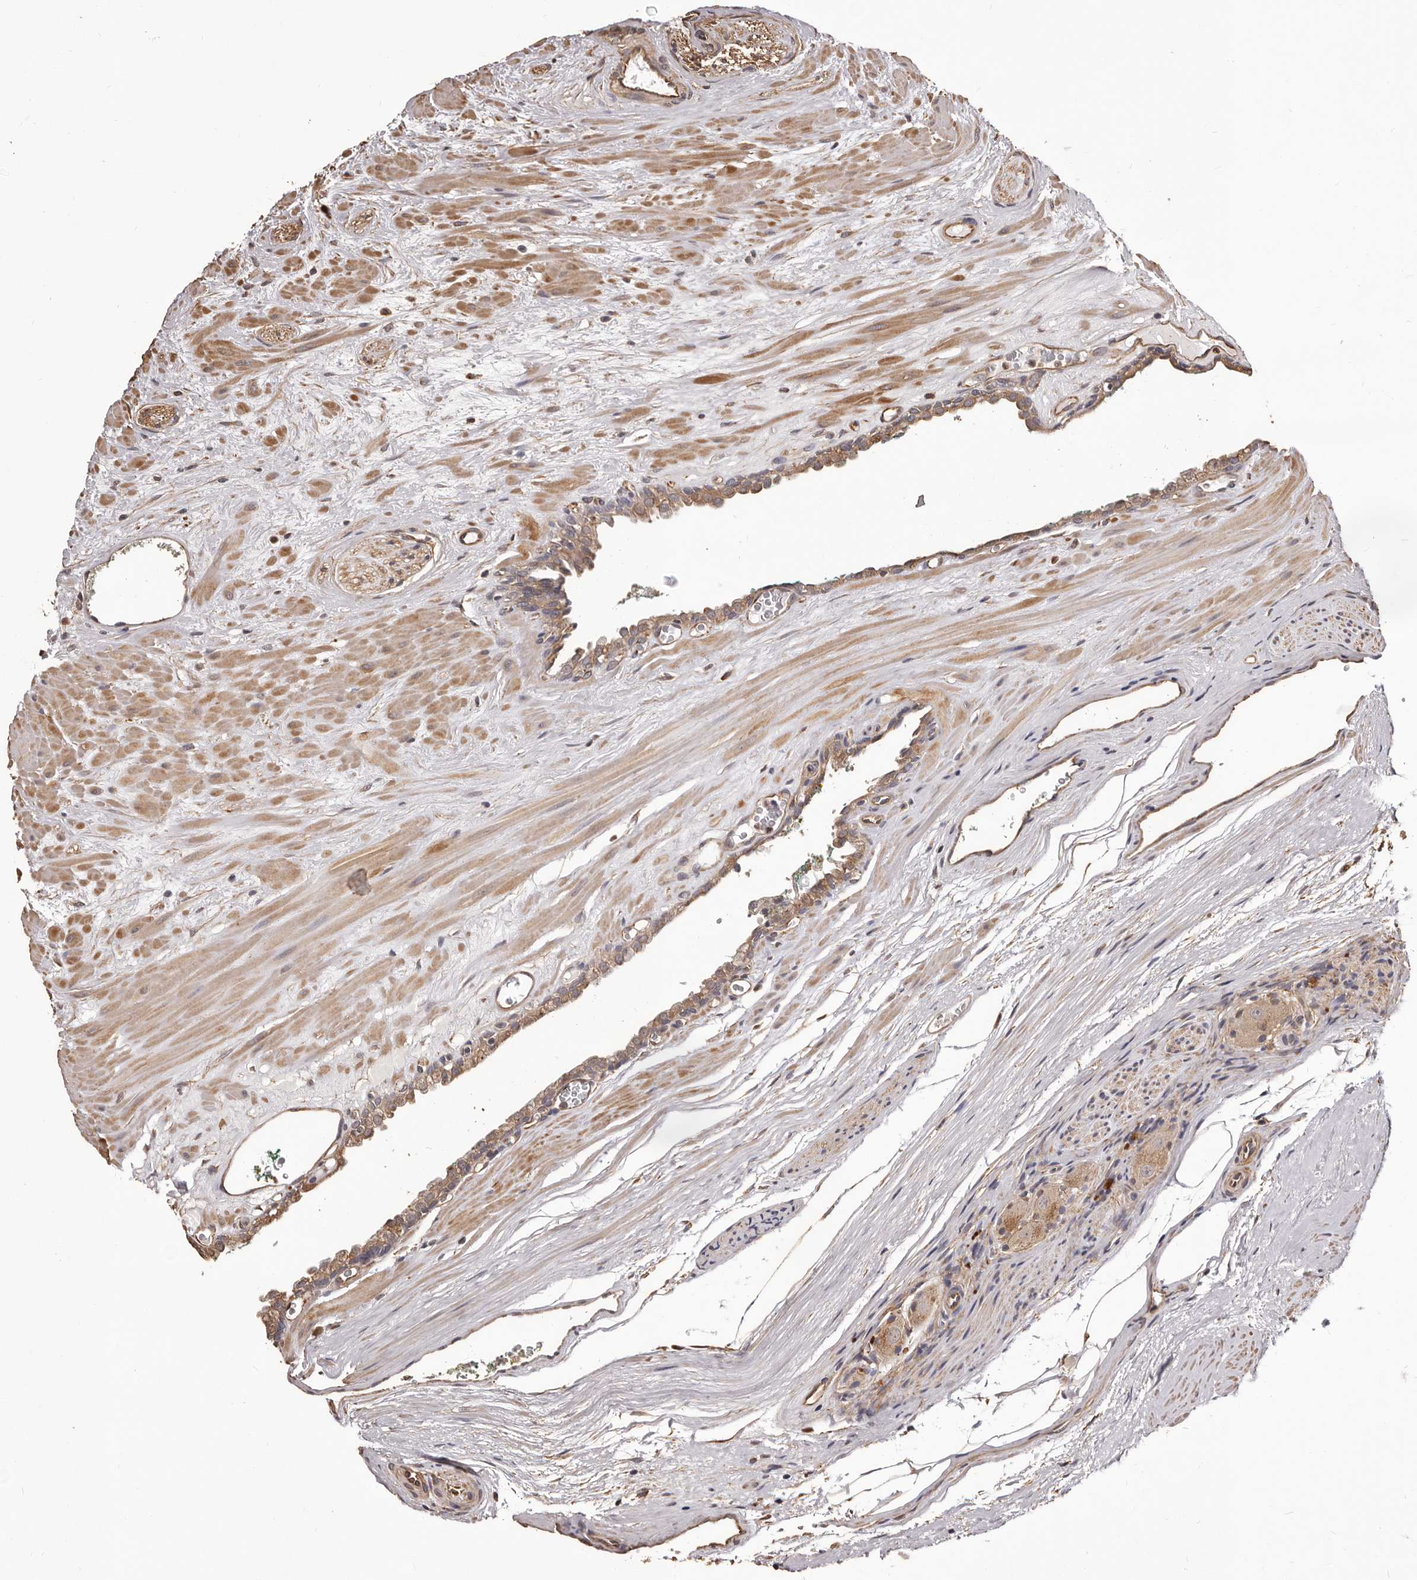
{"staining": {"intensity": "weak", "quantity": "25%-75%", "location": "cytoplasmic/membranous"}, "tissue": "prostate cancer", "cell_type": "Tumor cells", "image_type": "cancer", "snomed": [{"axis": "morphology", "description": "Adenocarcinoma, Medium grade"}, {"axis": "topography", "description": "Prostate"}], "caption": "Tumor cells exhibit low levels of weak cytoplasmic/membranous expression in approximately 25%-75% of cells in human adenocarcinoma (medium-grade) (prostate). The staining was performed using DAB (3,3'-diaminobenzidine) to visualize the protein expression in brown, while the nuclei were stained in blue with hematoxylin (Magnification: 20x).", "gene": "ALPK1", "patient": {"sex": "male", "age": 53}}